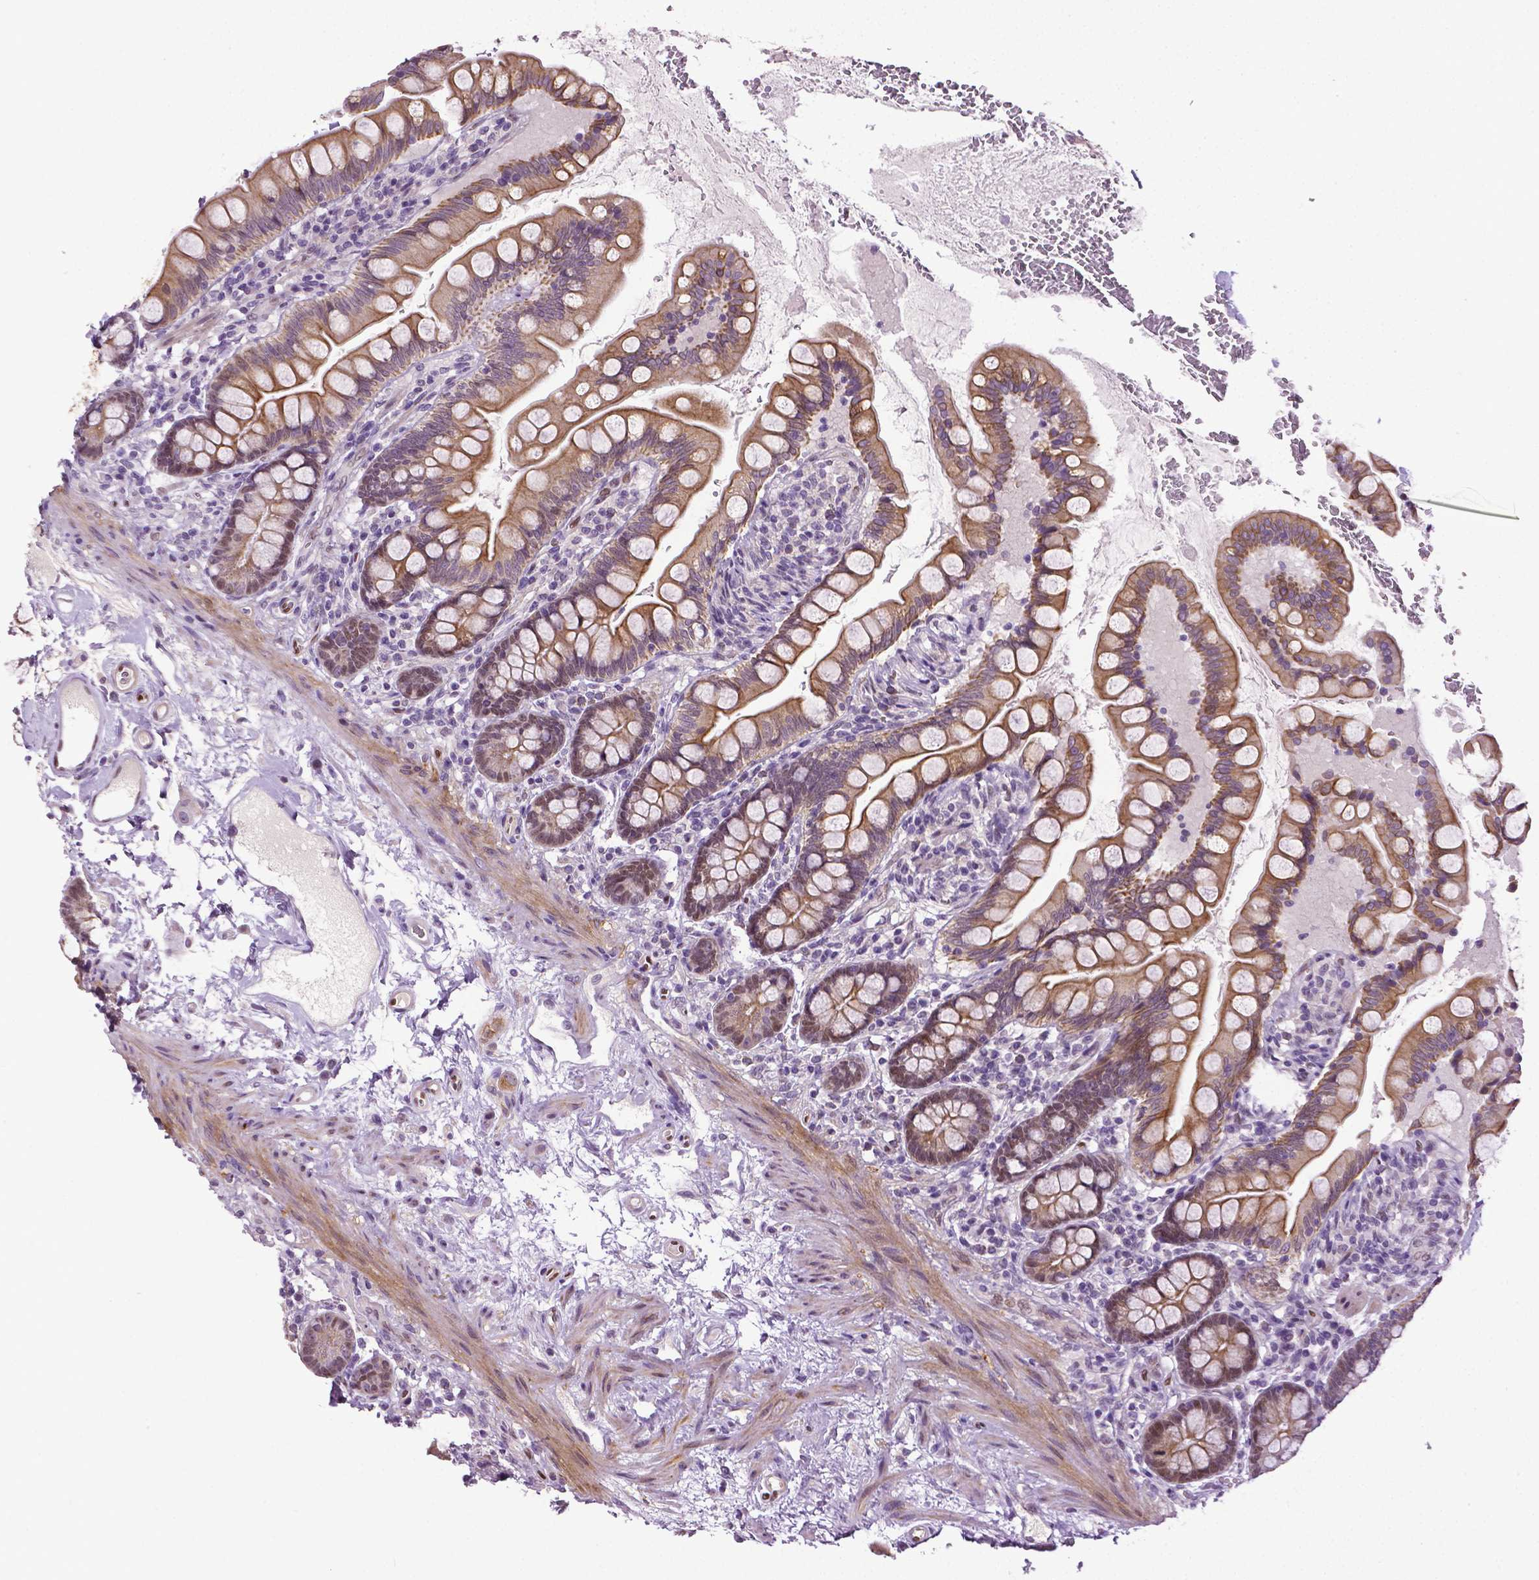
{"staining": {"intensity": "moderate", "quantity": "25%-75%", "location": "cytoplasmic/membranous"}, "tissue": "small intestine", "cell_type": "Glandular cells", "image_type": "normal", "snomed": [{"axis": "morphology", "description": "Normal tissue, NOS"}, {"axis": "topography", "description": "Small intestine"}], "caption": "Immunohistochemical staining of unremarkable human small intestine displays 25%-75% levels of moderate cytoplasmic/membranous protein positivity in approximately 25%-75% of glandular cells. Immunohistochemistry stains the protein in brown and the nuclei are stained blue.", "gene": "PTGER3", "patient": {"sex": "female", "age": 56}}